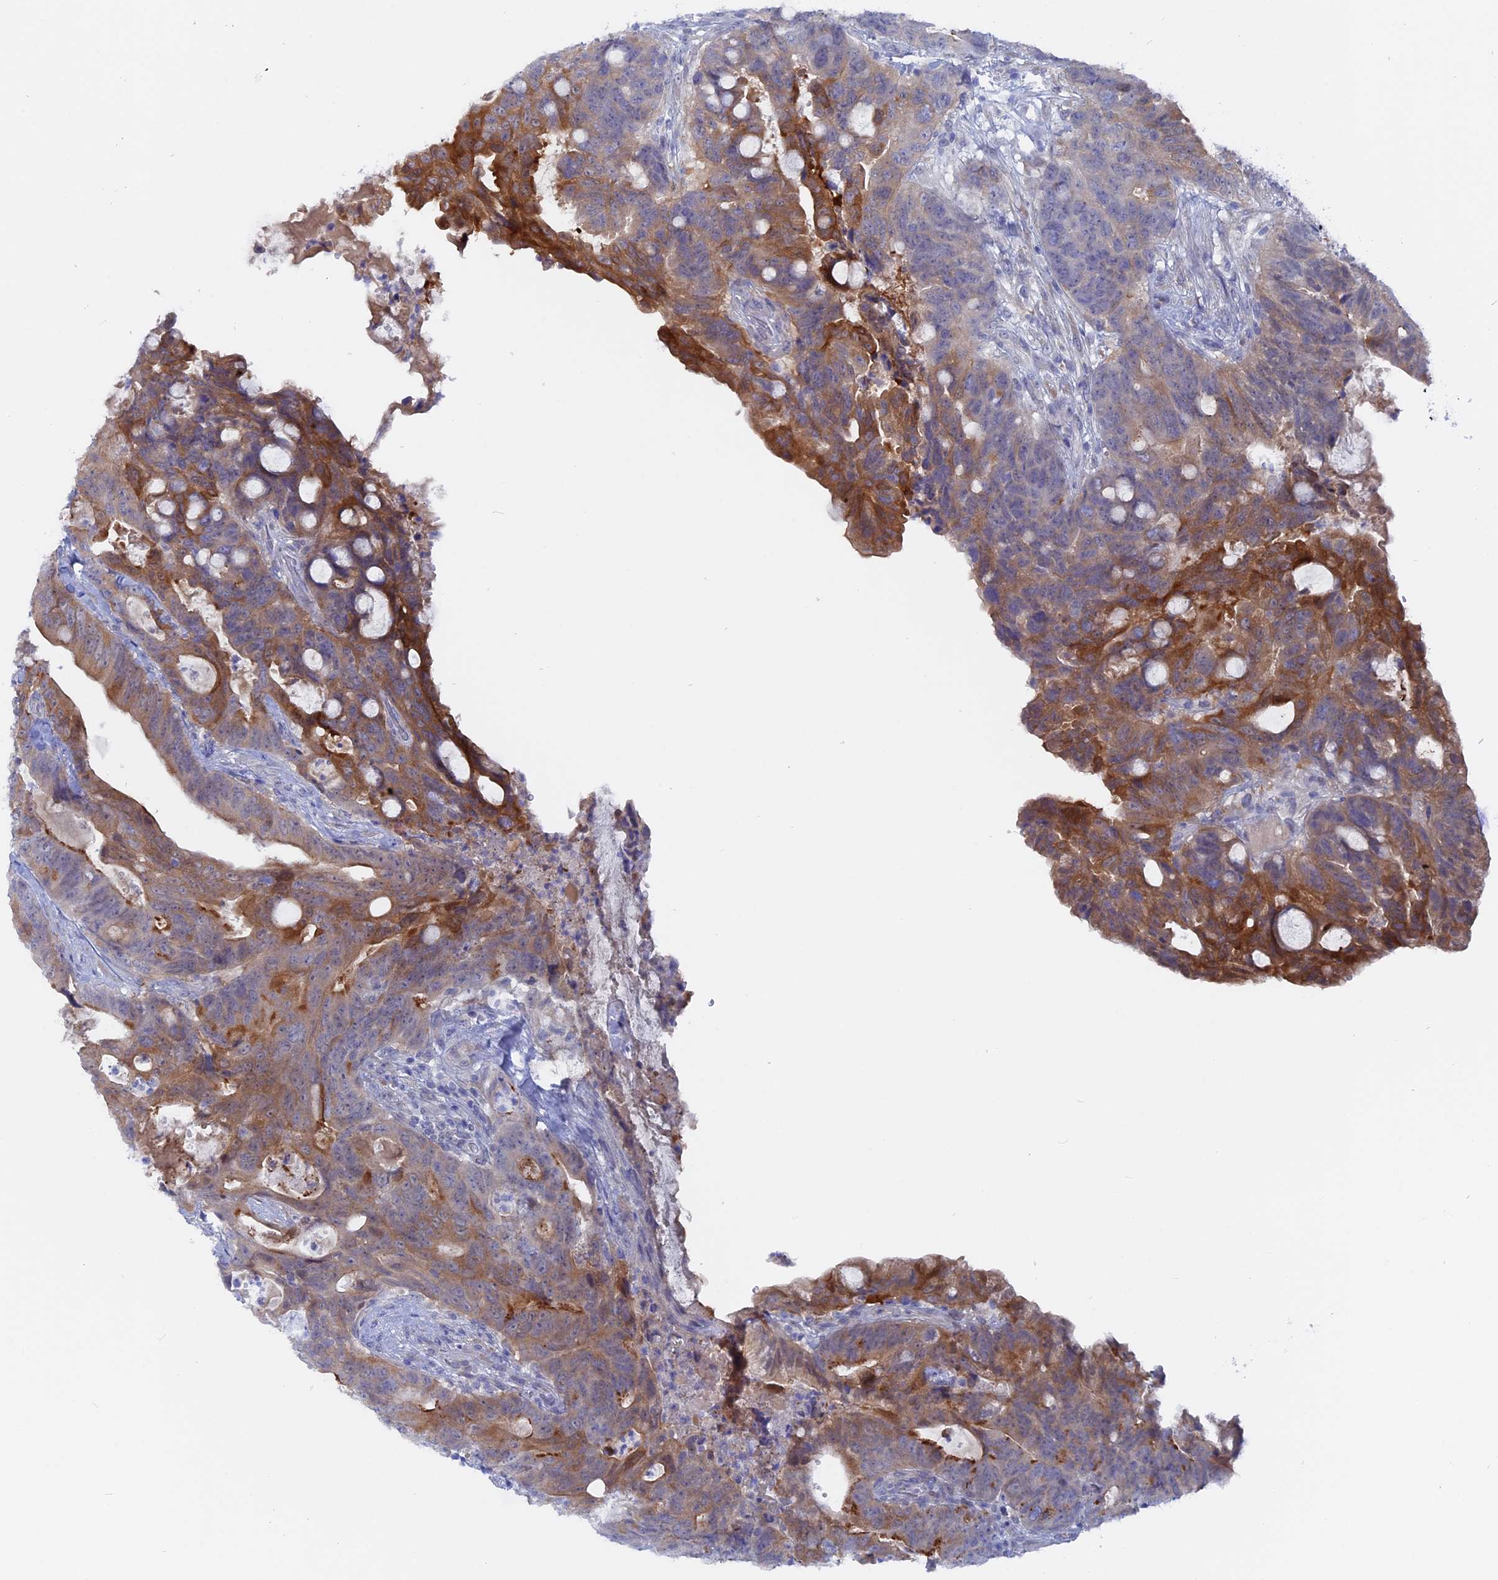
{"staining": {"intensity": "moderate", "quantity": "25%-75%", "location": "cytoplasmic/membranous"}, "tissue": "colorectal cancer", "cell_type": "Tumor cells", "image_type": "cancer", "snomed": [{"axis": "morphology", "description": "Adenocarcinoma, NOS"}, {"axis": "topography", "description": "Colon"}], "caption": "A brown stain shows moderate cytoplasmic/membranous positivity of a protein in human colorectal adenocarcinoma tumor cells.", "gene": "DACT3", "patient": {"sex": "female", "age": 82}}